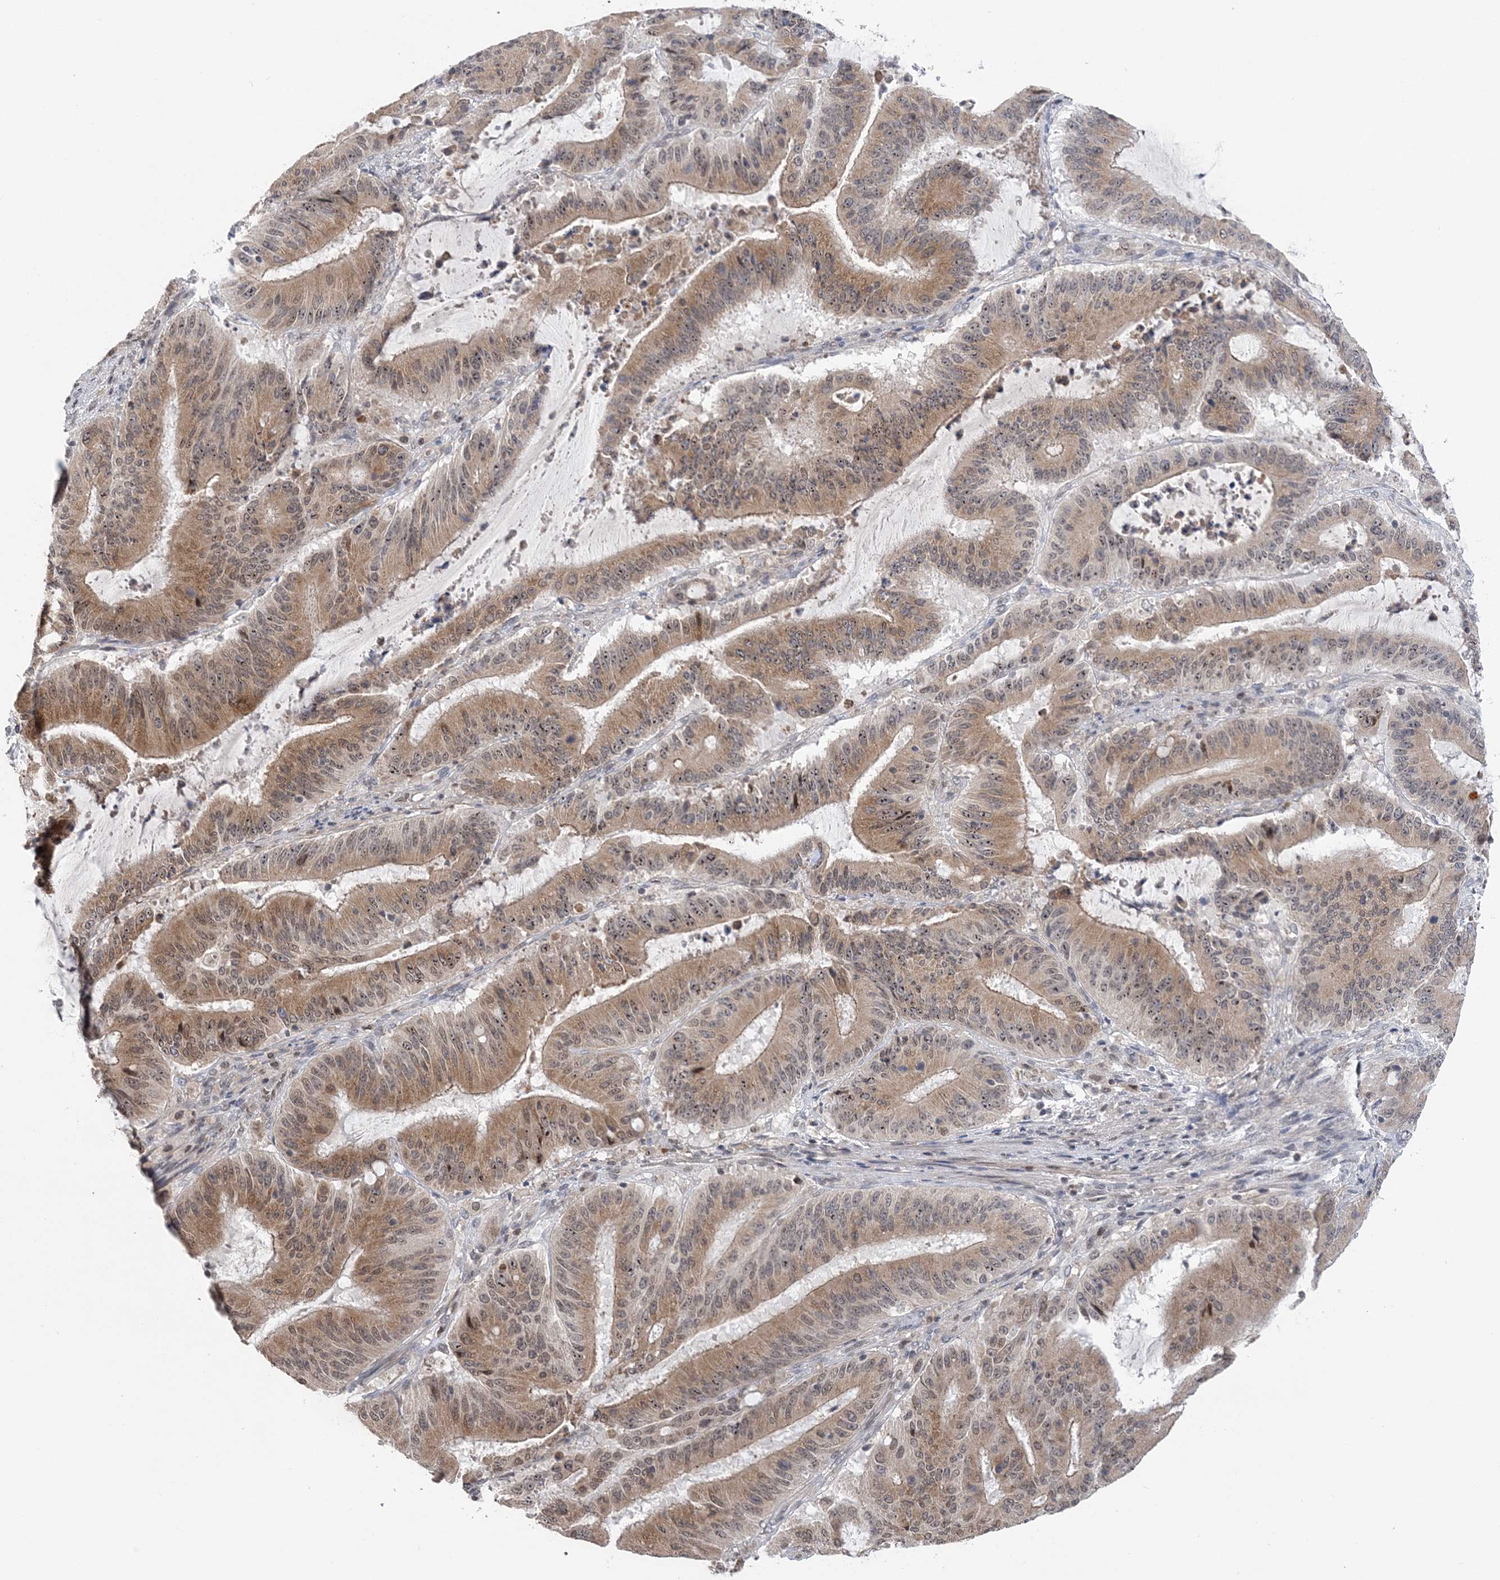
{"staining": {"intensity": "moderate", "quantity": ">75%", "location": "cytoplasmic/membranous,nuclear"}, "tissue": "liver cancer", "cell_type": "Tumor cells", "image_type": "cancer", "snomed": [{"axis": "morphology", "description": "Normal tissue, NOS"}, {"axis": "morphology", "description": "Cholangiocarcinoma"}, {"axis": "topography", "description": "Liver"}, {"axis": "topography", "description": "Peripheral nerve tissue"}], "caption": "Immunohistochemistry (IHC) photomicrograph of liver cancer stained for a protein (brown), which displays medium levels of moderate cytoplasmic/membranous and nuclear staining in approximately >75% of tumor cells.", "gene": "CCDC152", "patient": {"sex": "female", "age": 73}}